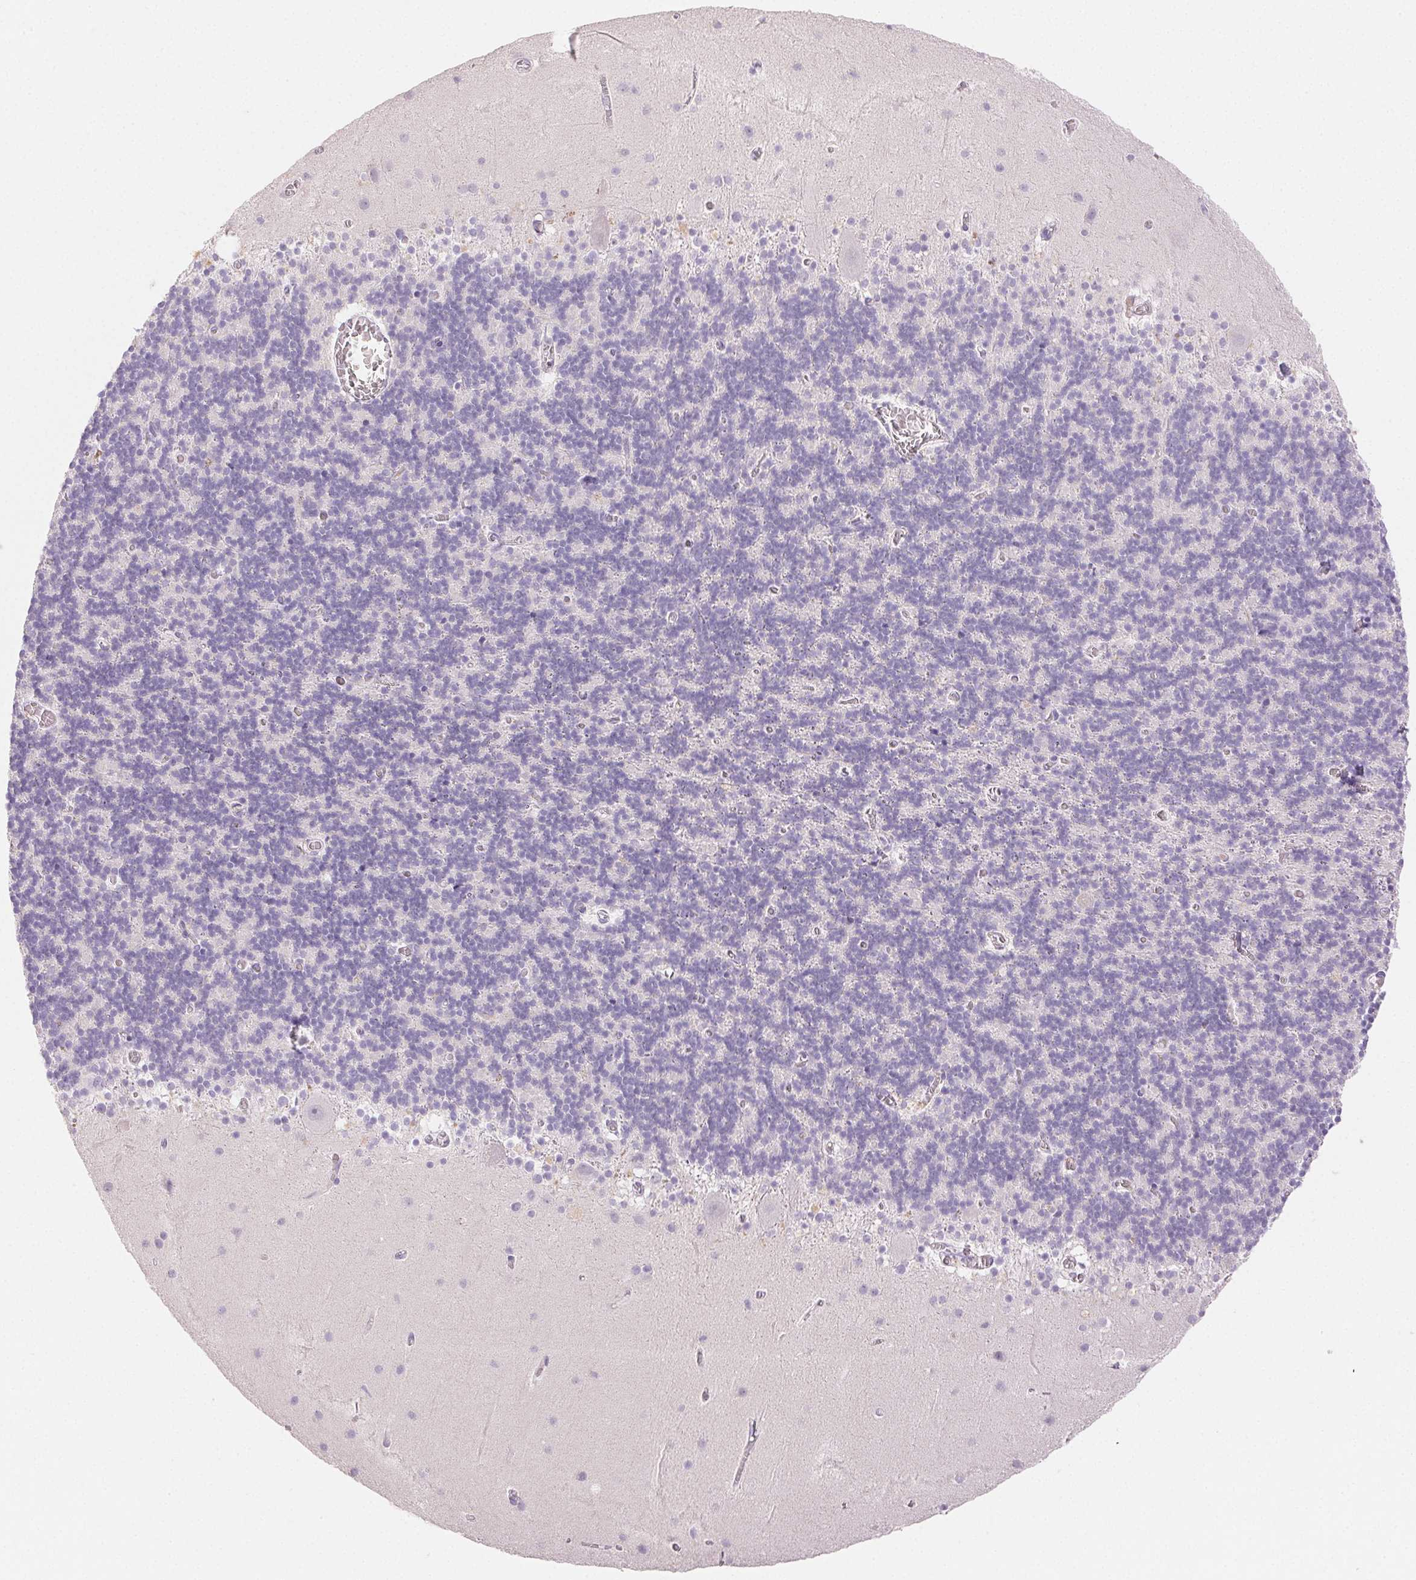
{"staining": {"intensity": "negative", "quantity": "none", "location": "none"}, "tissue": "cerebellum", "cell_type": "Cells in granular layer", "image_type": "normal", "snomed": [{"axis": "morphology", "description": "Normal tissue, NOS"}, {"axis": "topography", "description": "Cerebellum"}], "caption": "A micrograph of cerebellum stained for a protein shows no brown staining in cells in granular layer. Brightfield microscopy of IHC stained with DAB (brown) and hematoxylin (blue), captured at high magnification.", "gene": "BPIFB2", "patient": {"sex": "male", "age": 70}}